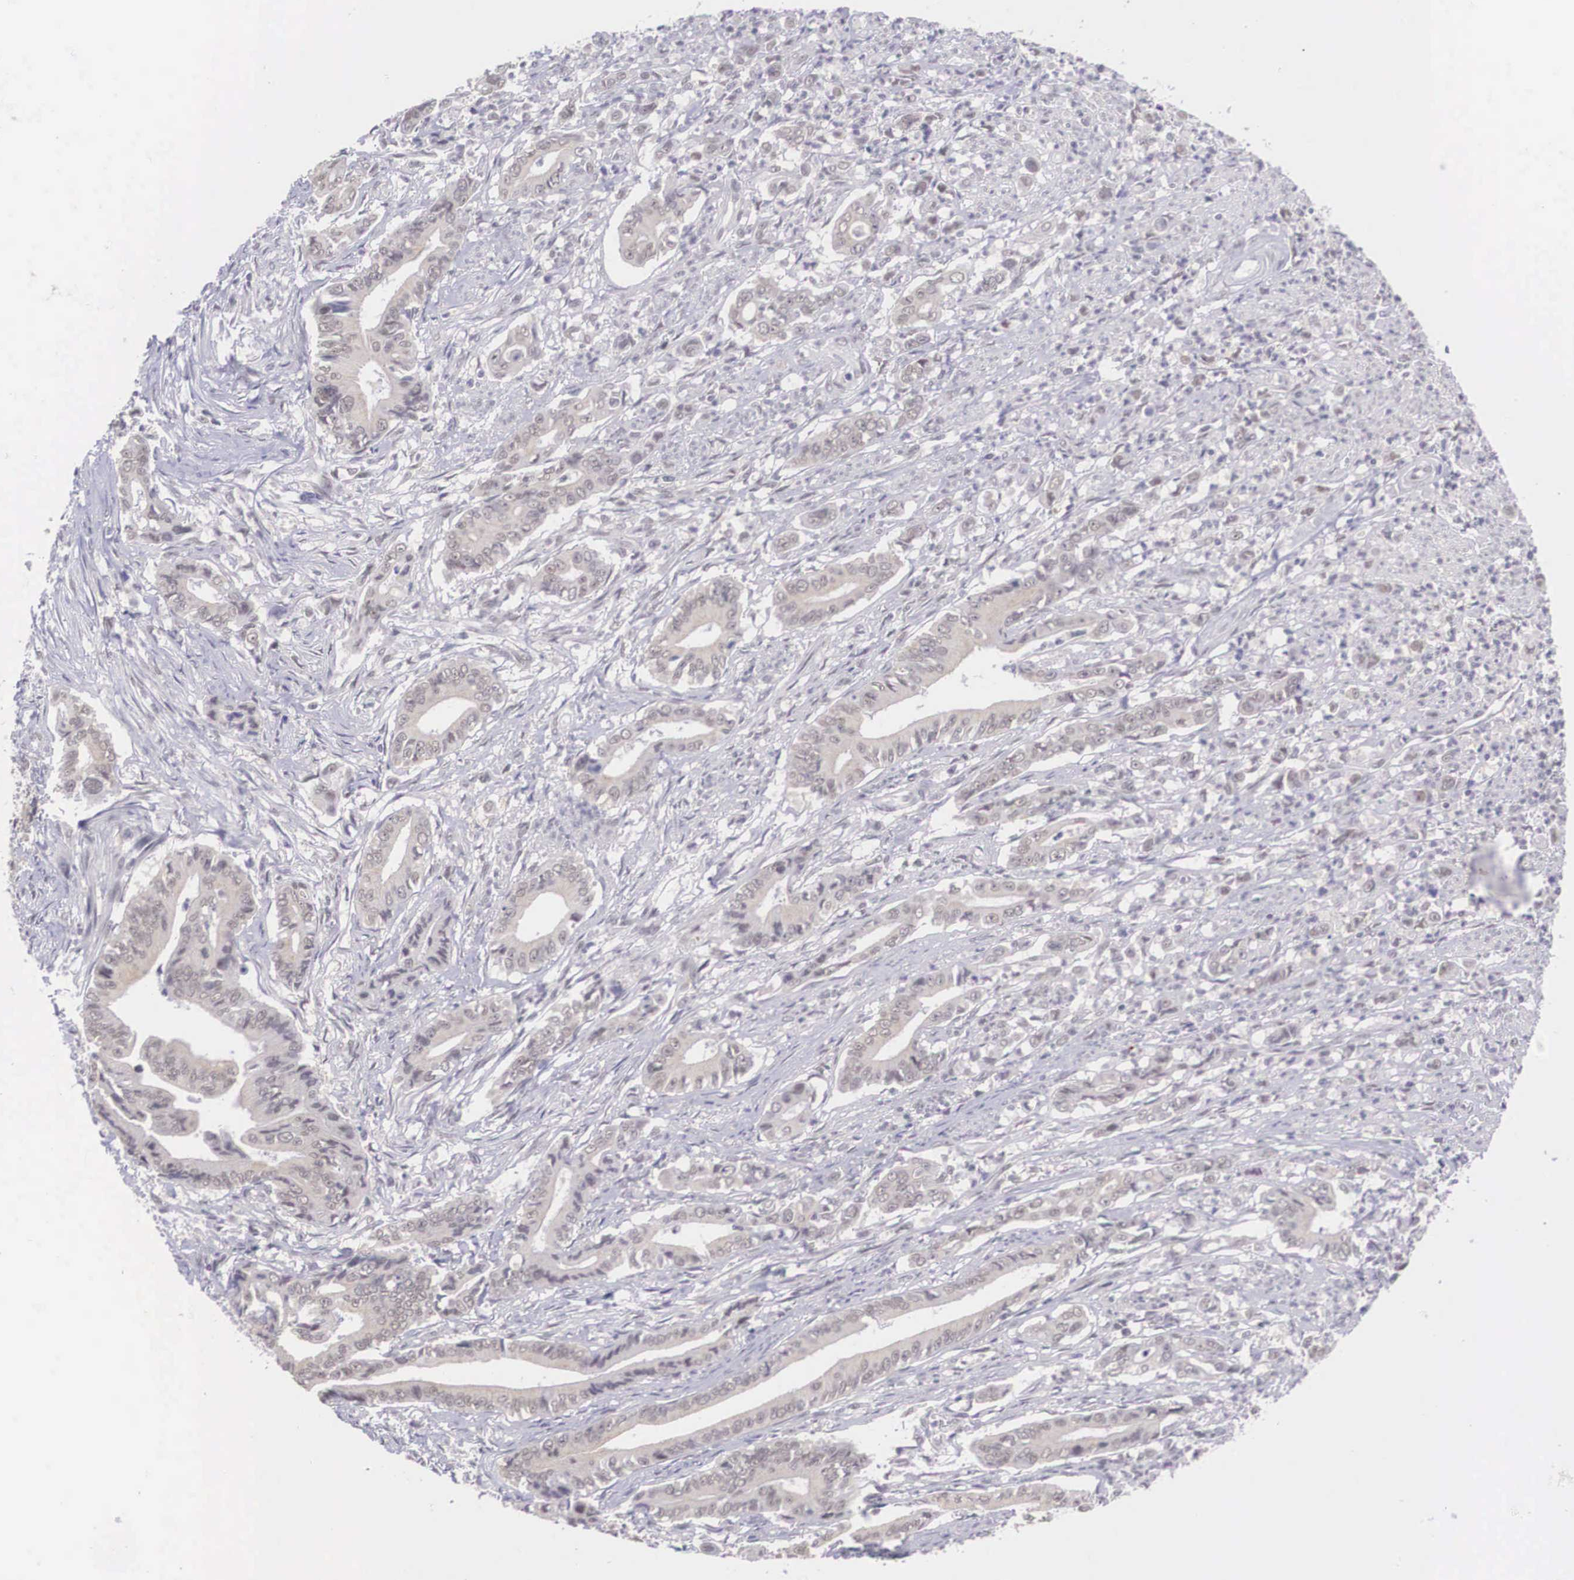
{"staining": {"intensity": "weak", "quantity": "25%-75%", "location": "cytoplasmic/membranous,nuclear"}, "tissue": "stomach cancer", "cell_type": "Tumor cells", "image_type": "cancer", "snomed": [{"axis": "morphology", "description": "Adenocarcinoma, NOS"}, {"axis": "topography", "description": "Stomach"}], "caption": "This micrograph displays immunohistochemistry staining of stomach cancer (adenocarcinoma), with low weak cytoplasmic/membranous and nuclear positivity in approximately 25%-75% of tumor cells.", "gene": "NINL", "patient": {"sex": "female", "age": 76}}